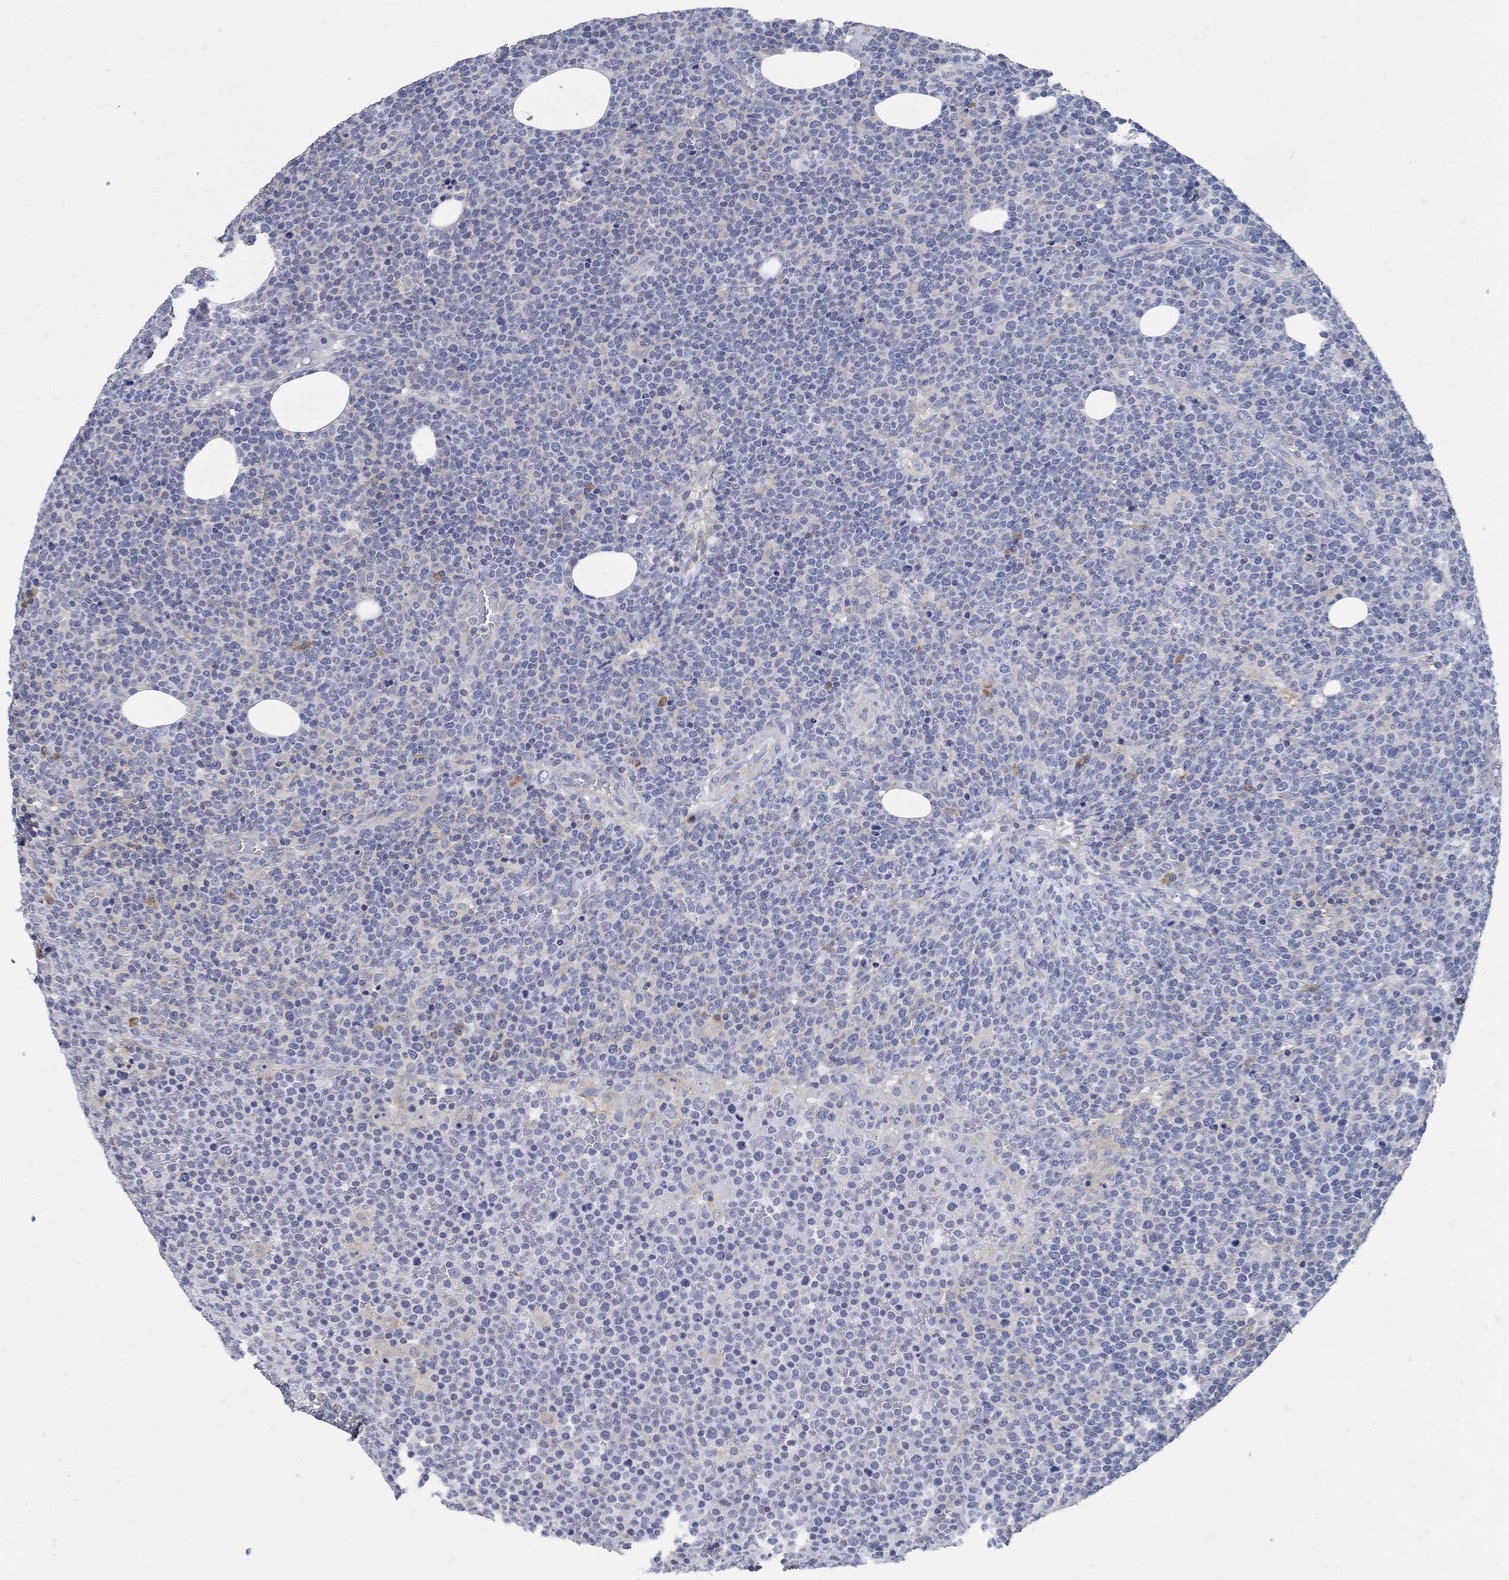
{"staining": {"intensity": "negative", "quantity": "none", "location": "none"}, "tissue": "lymphoma", "cell_type": "Tumor cells", "image_type": "cancer", "snomed": [{"axis": "morphology", "description": "Malignant lymphoma, non-Hodgkin's type, High grade"}, {"axis": "topography", "description": "Lymph node"}], "caption": "A photomicrograph of human malignant lymphoma, non-Hodgkin's type (high-grade) is negative for staining in tumor cells. (DAB IHC with hematoxylin counter stain).", "gene": "PCDH11X", "patient": {"sex": "male", "age": 61}}